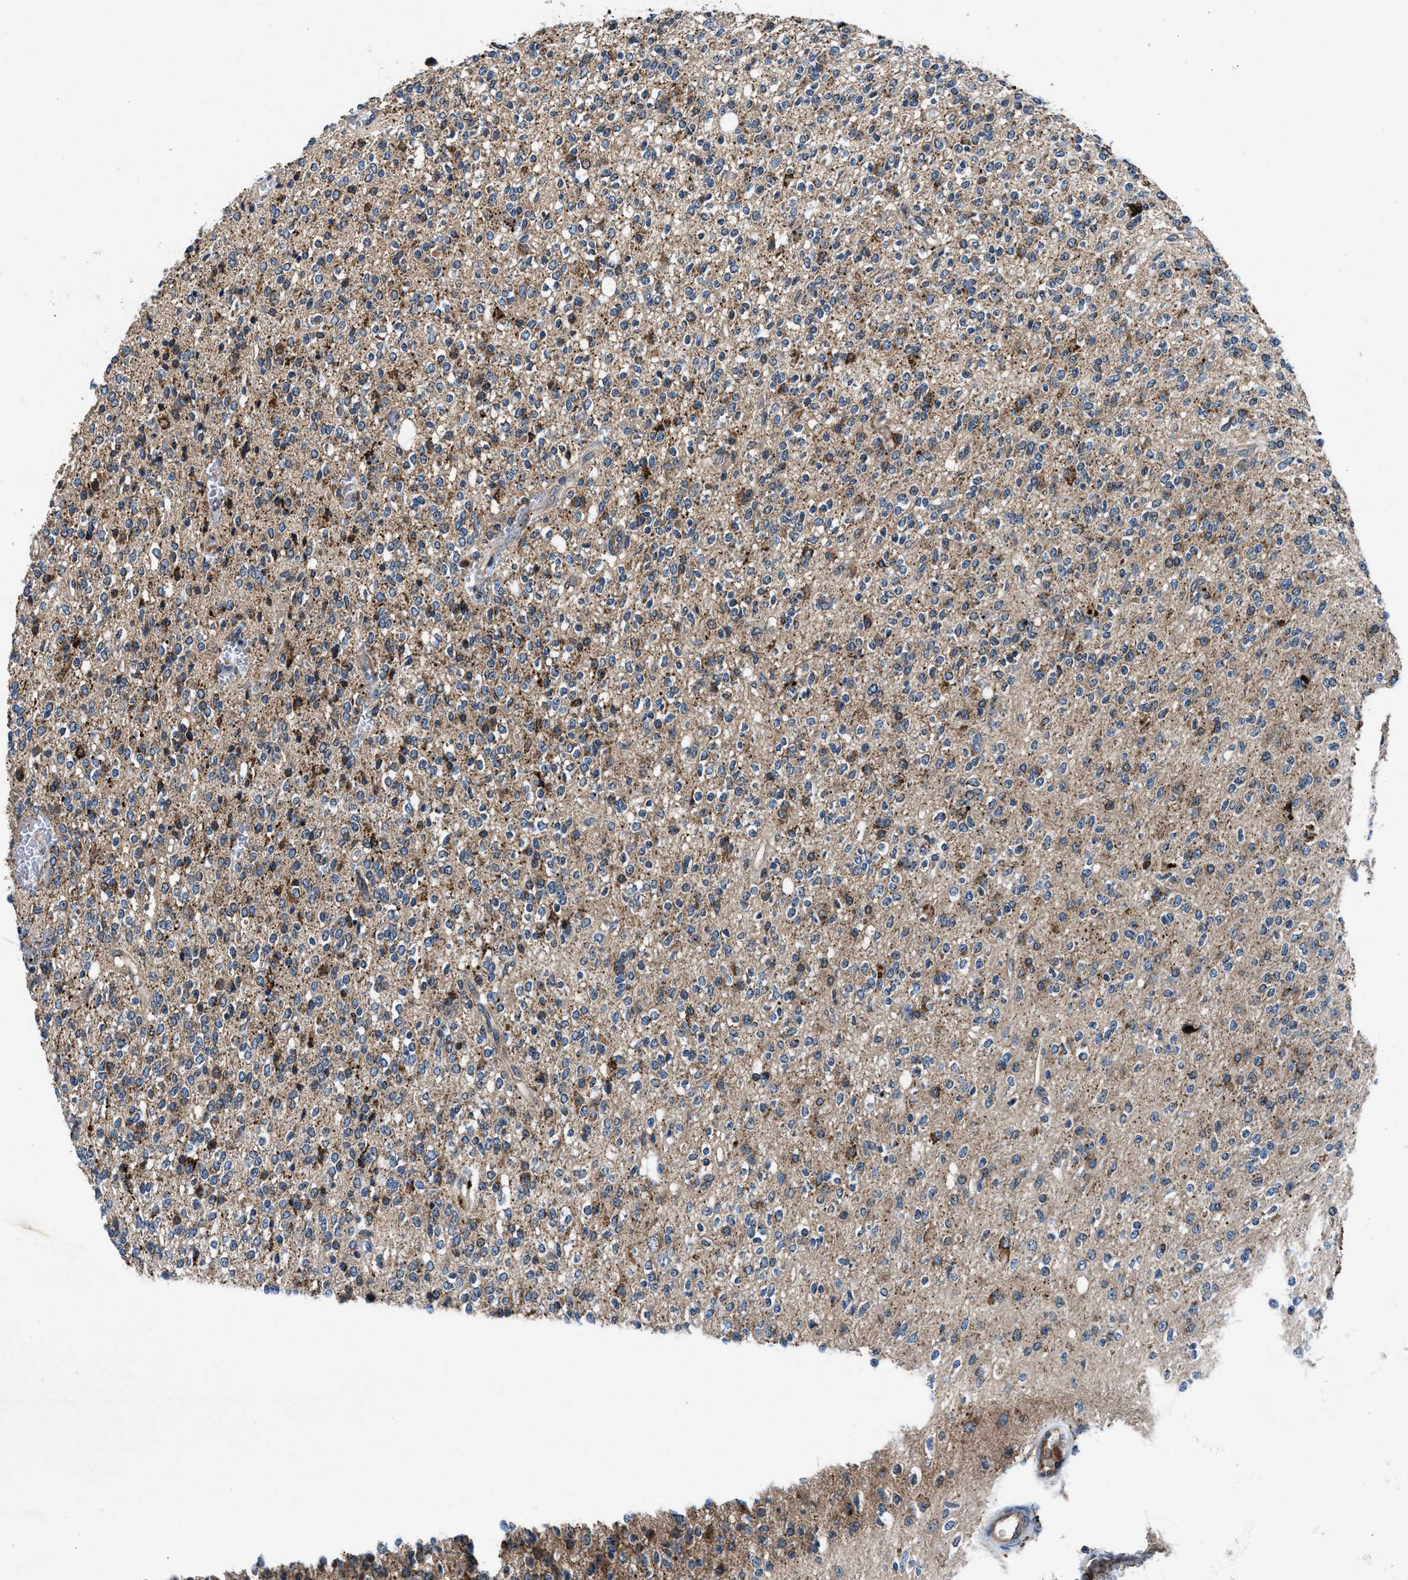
{"staining": {"intensity": "weak", "quantity": "<25%", "location": "cytoplasmic/membranous"}, "tissue": "glioma", "cell_type": "Tumor cells", "image_type": "cancer", "snomed": [{"axis": "morphology", "description": "Glioma, malignant, High grade"}, {"axis": "topography", "description": "Brain"}], "caption": "High power microscopy histopathology image of an immunohistochemistry micrograph of glioma, revealing no significant positivity in tumor cells.", "gene": "FAM221A", "patient": {"sex": "male", "age": 34}}